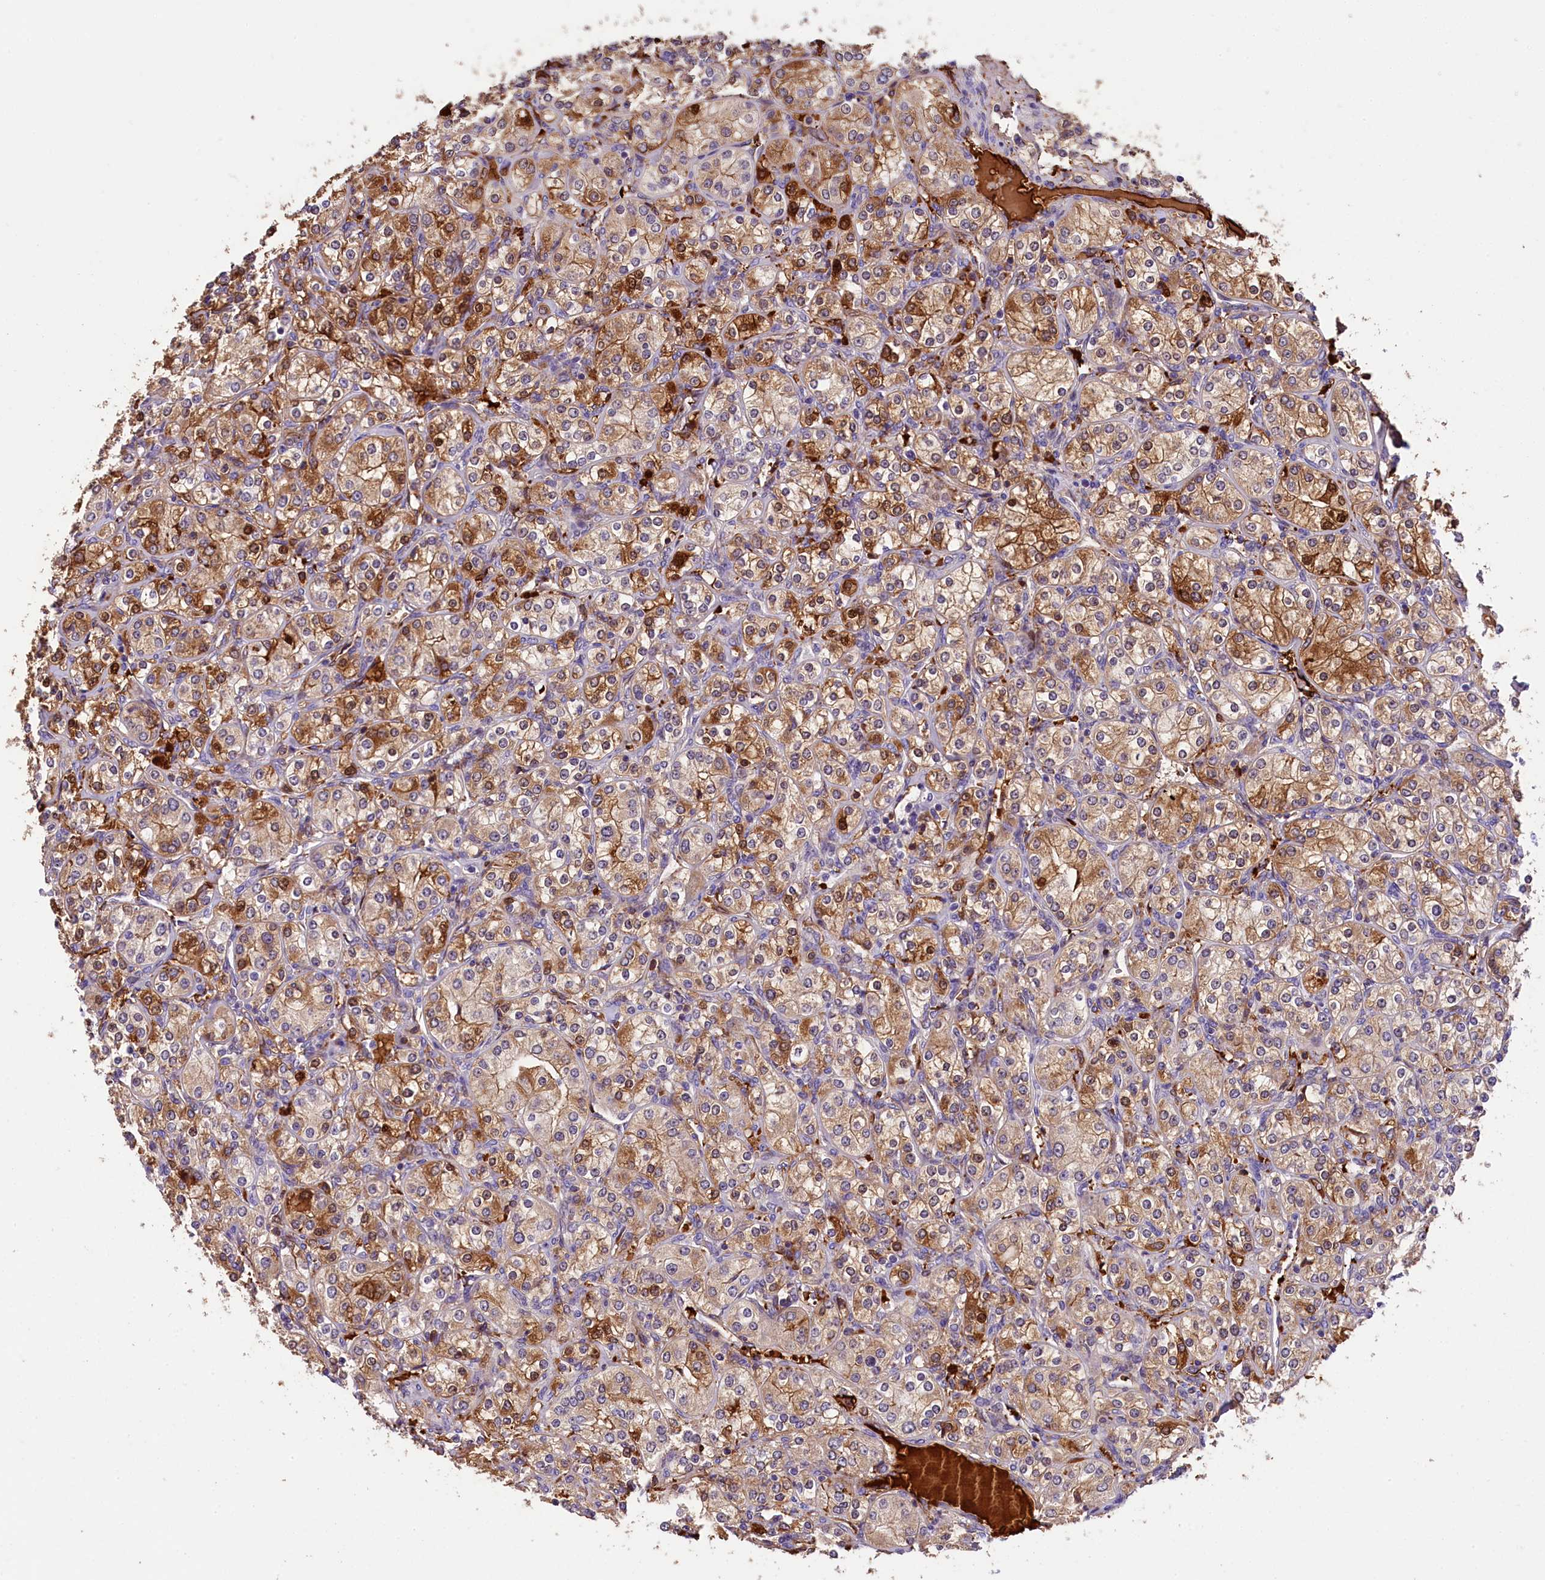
{"staining": {"intensity": "moderate", "quantity": "25%-75%", "location": "cytoplasmic/membranous"}, "tissue": "renal cancer", "cell_type": "Tumor cells", "image_type": "cancer", "snomed": [{"axis": "morphology", "description": "Adenocarcinoma, NOS"}, {"axis": "topography", "description": "Kidney"}], "caption": "Renal cancer (adenocarcinoma) tissue demonstrates moderate cytoplasmic/membranous expression in about 25%-75% of tumor cells, visualized by immunohistochemistry. (Stains: DAB (3,3'-diaminobenzidine) in brown, nuclei in blue, Microscopy: brightfield microscopy at high magnification).", "gene": "PHAF1", "patient": {"sex": "male", "age": 77}}